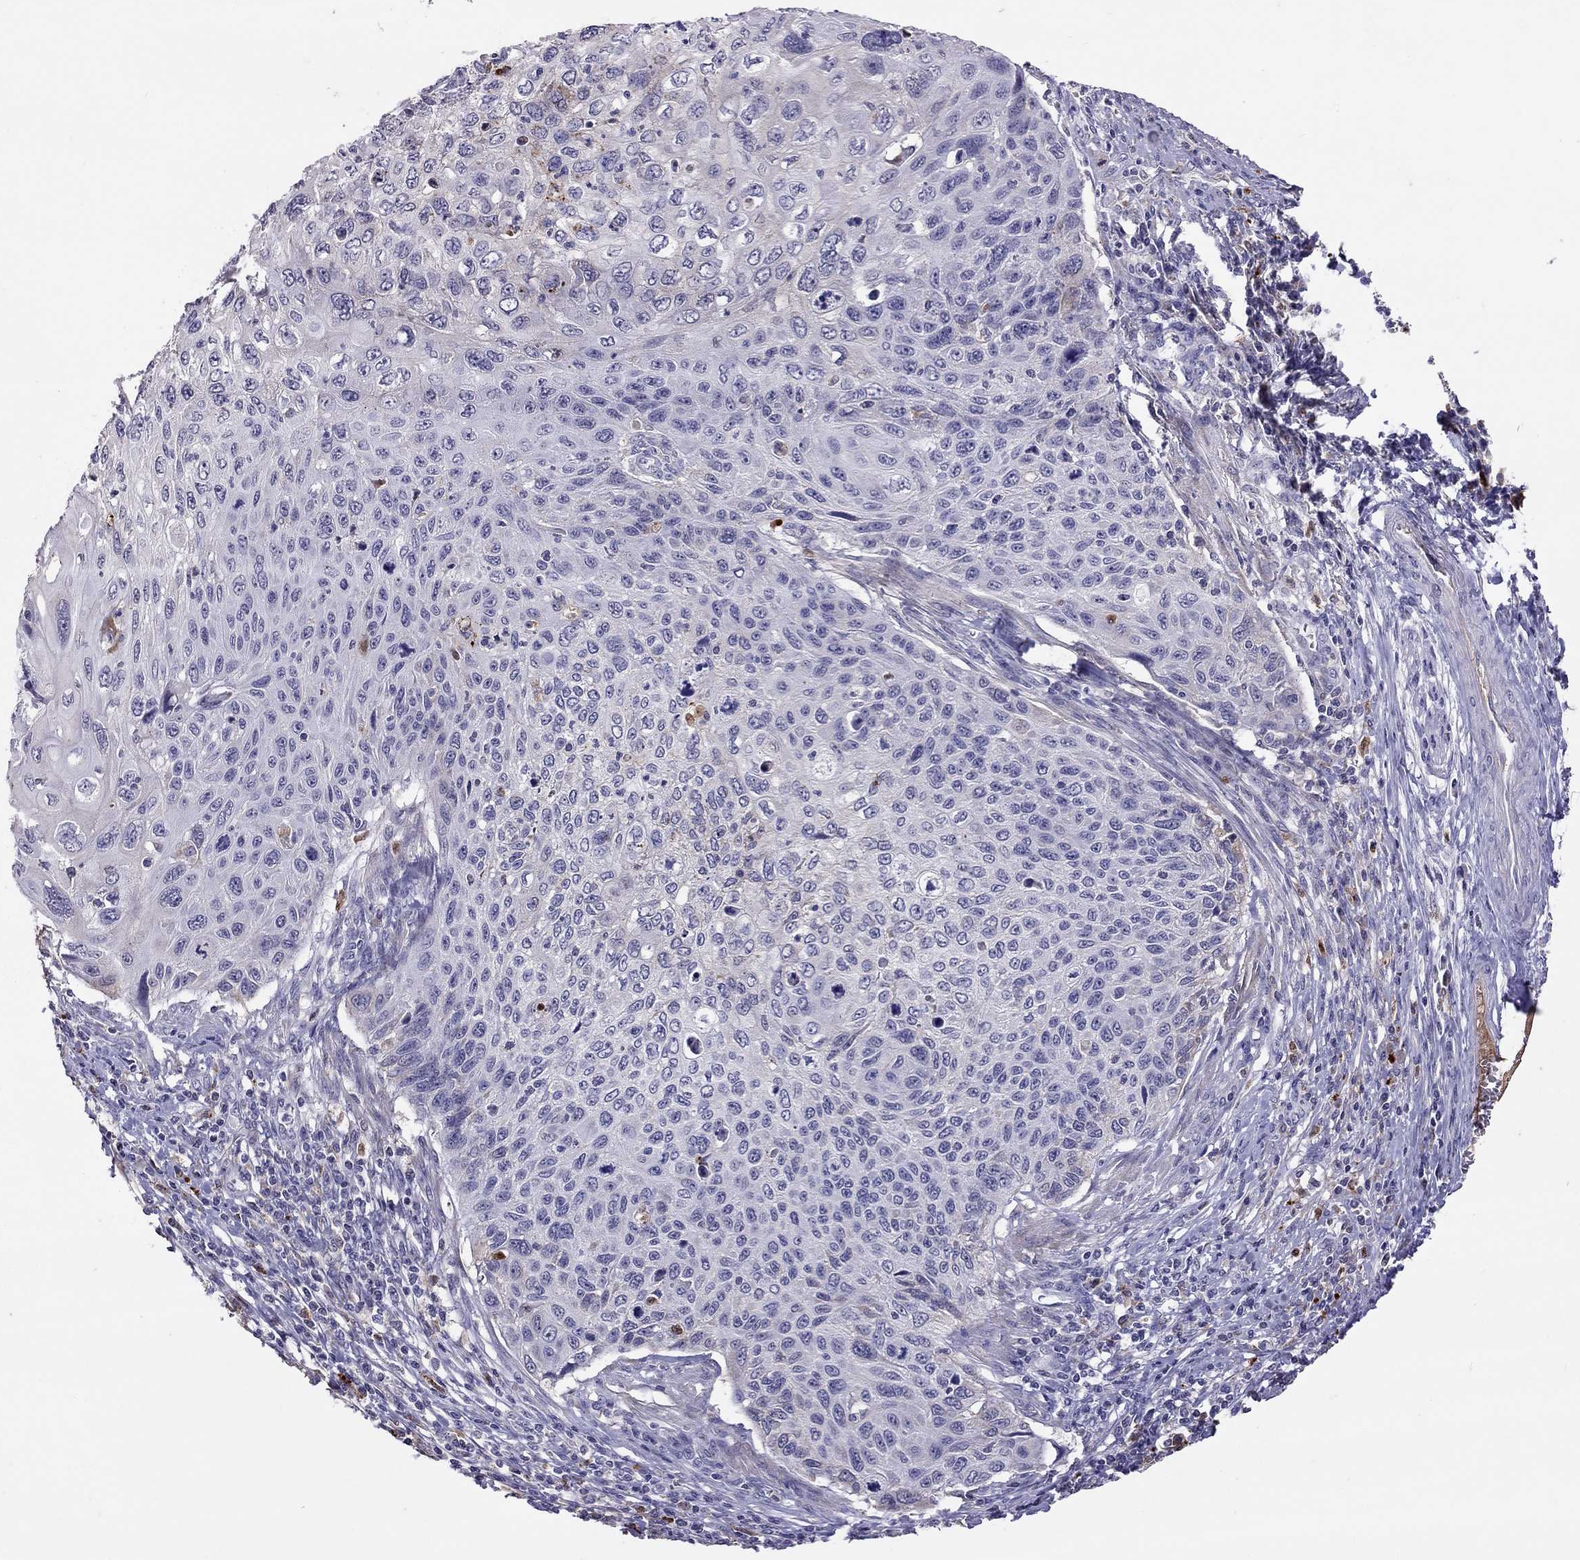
{"staining": {"intensity": "negative", "quantity": "none", "location": "none"}, "tissue": "cervical cancer", "cell_type": "Tumor cells", "image_type": "cancer", "snomed": [{"axis": "morphology", "description": "Squamous cell carcinoma, NOS"}, {"axis": "topography", "description": "Cervix"}], "caption": "Image shows no protein positivity in tumor cells of squamous cell carcinoma (cervical) tissue.", "gene": "SERPINA3", "patient": {"sex": "female", "age": 70}}